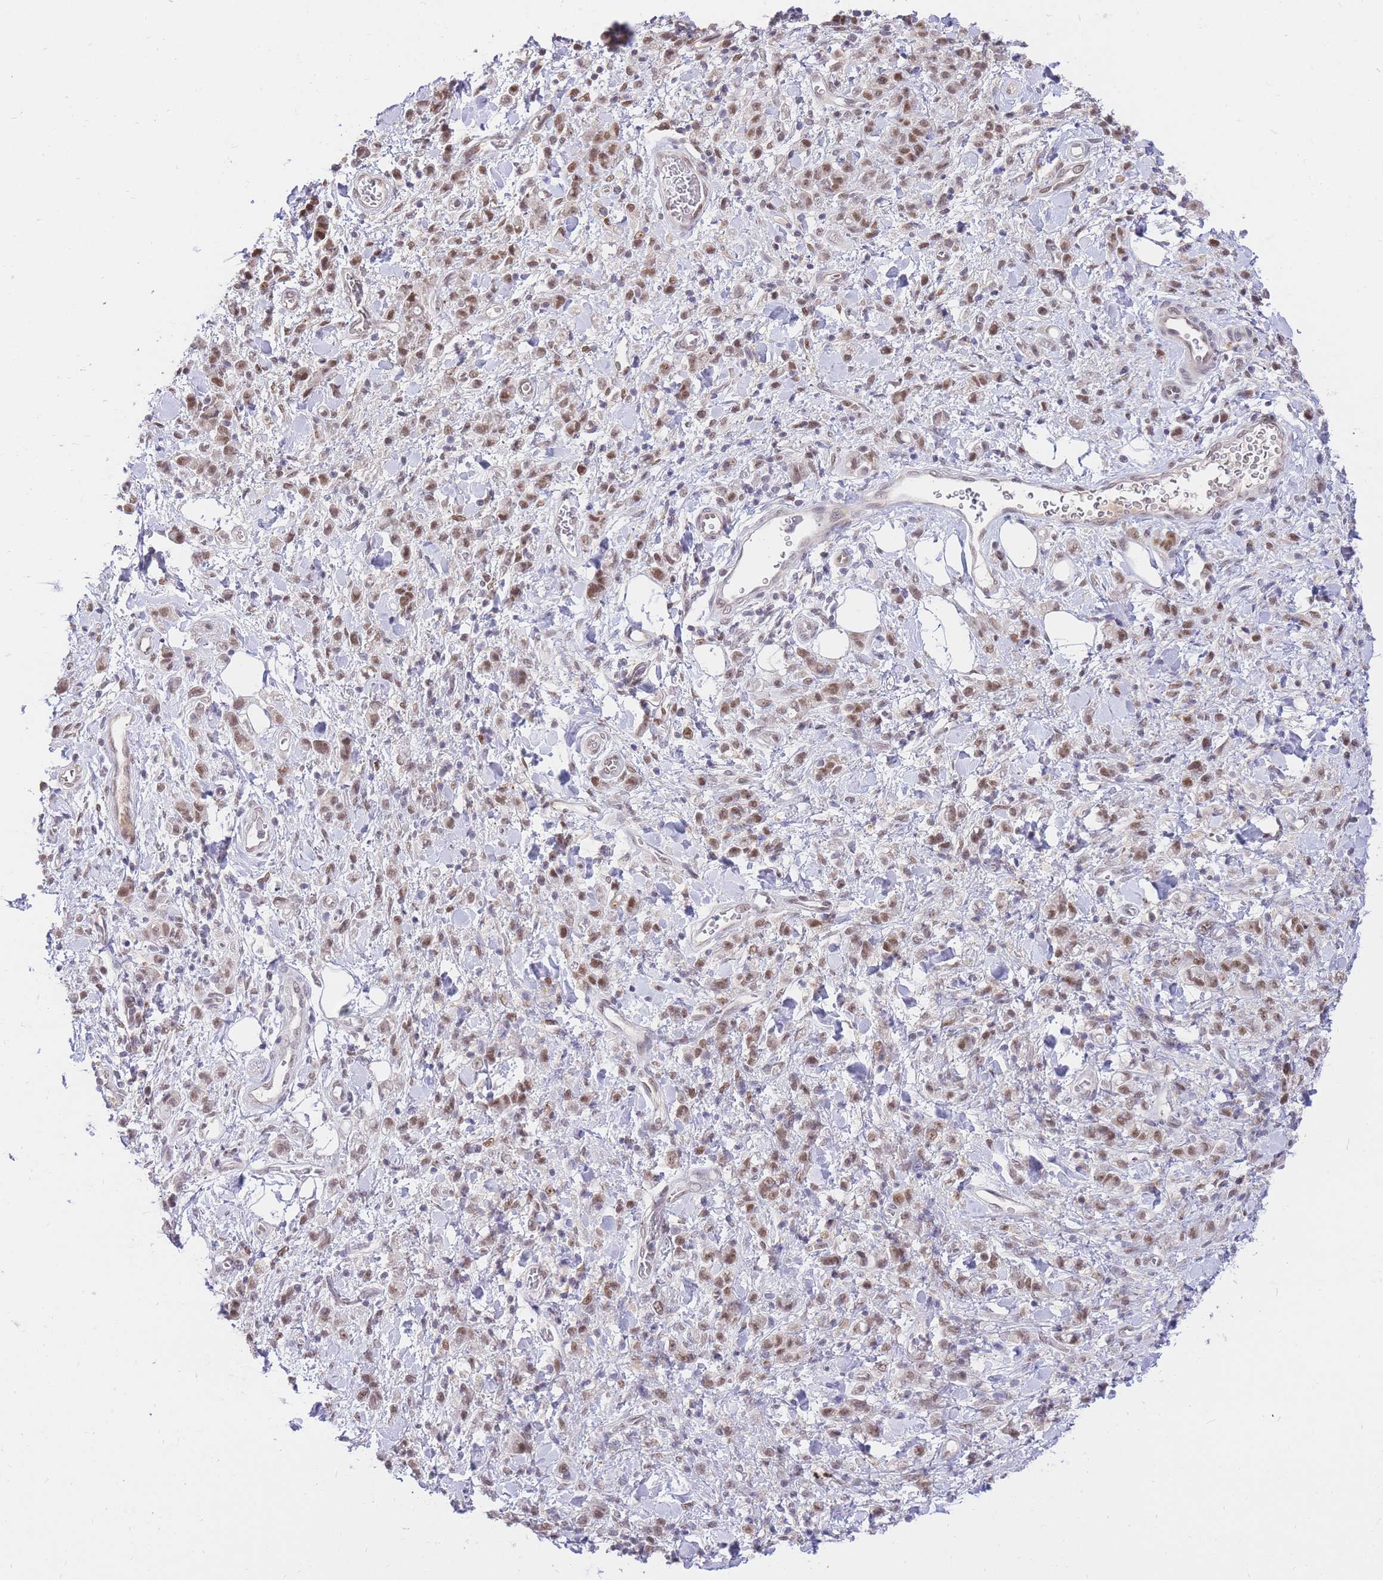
{"staining": {"intensity": "moderate", "quantity": ">75%", "location": "nuclear"}, "tissue": "stomach cancer", "cell_type": "Tumor cells", "image_type": "cancer", "snomed": [{"axis": "morphology", "description": "Adenocarcinoma, NOS"}, {"axis": "topography", "description": "Stomach"}], "caption": "This micrograph displays IHC staining of stomach adenocarcinoma, with medium moderate nuclear staining in about >75% of tumor cells.", "gene": "UBXN7", "patient": {"sex": "male", "age": 77}}